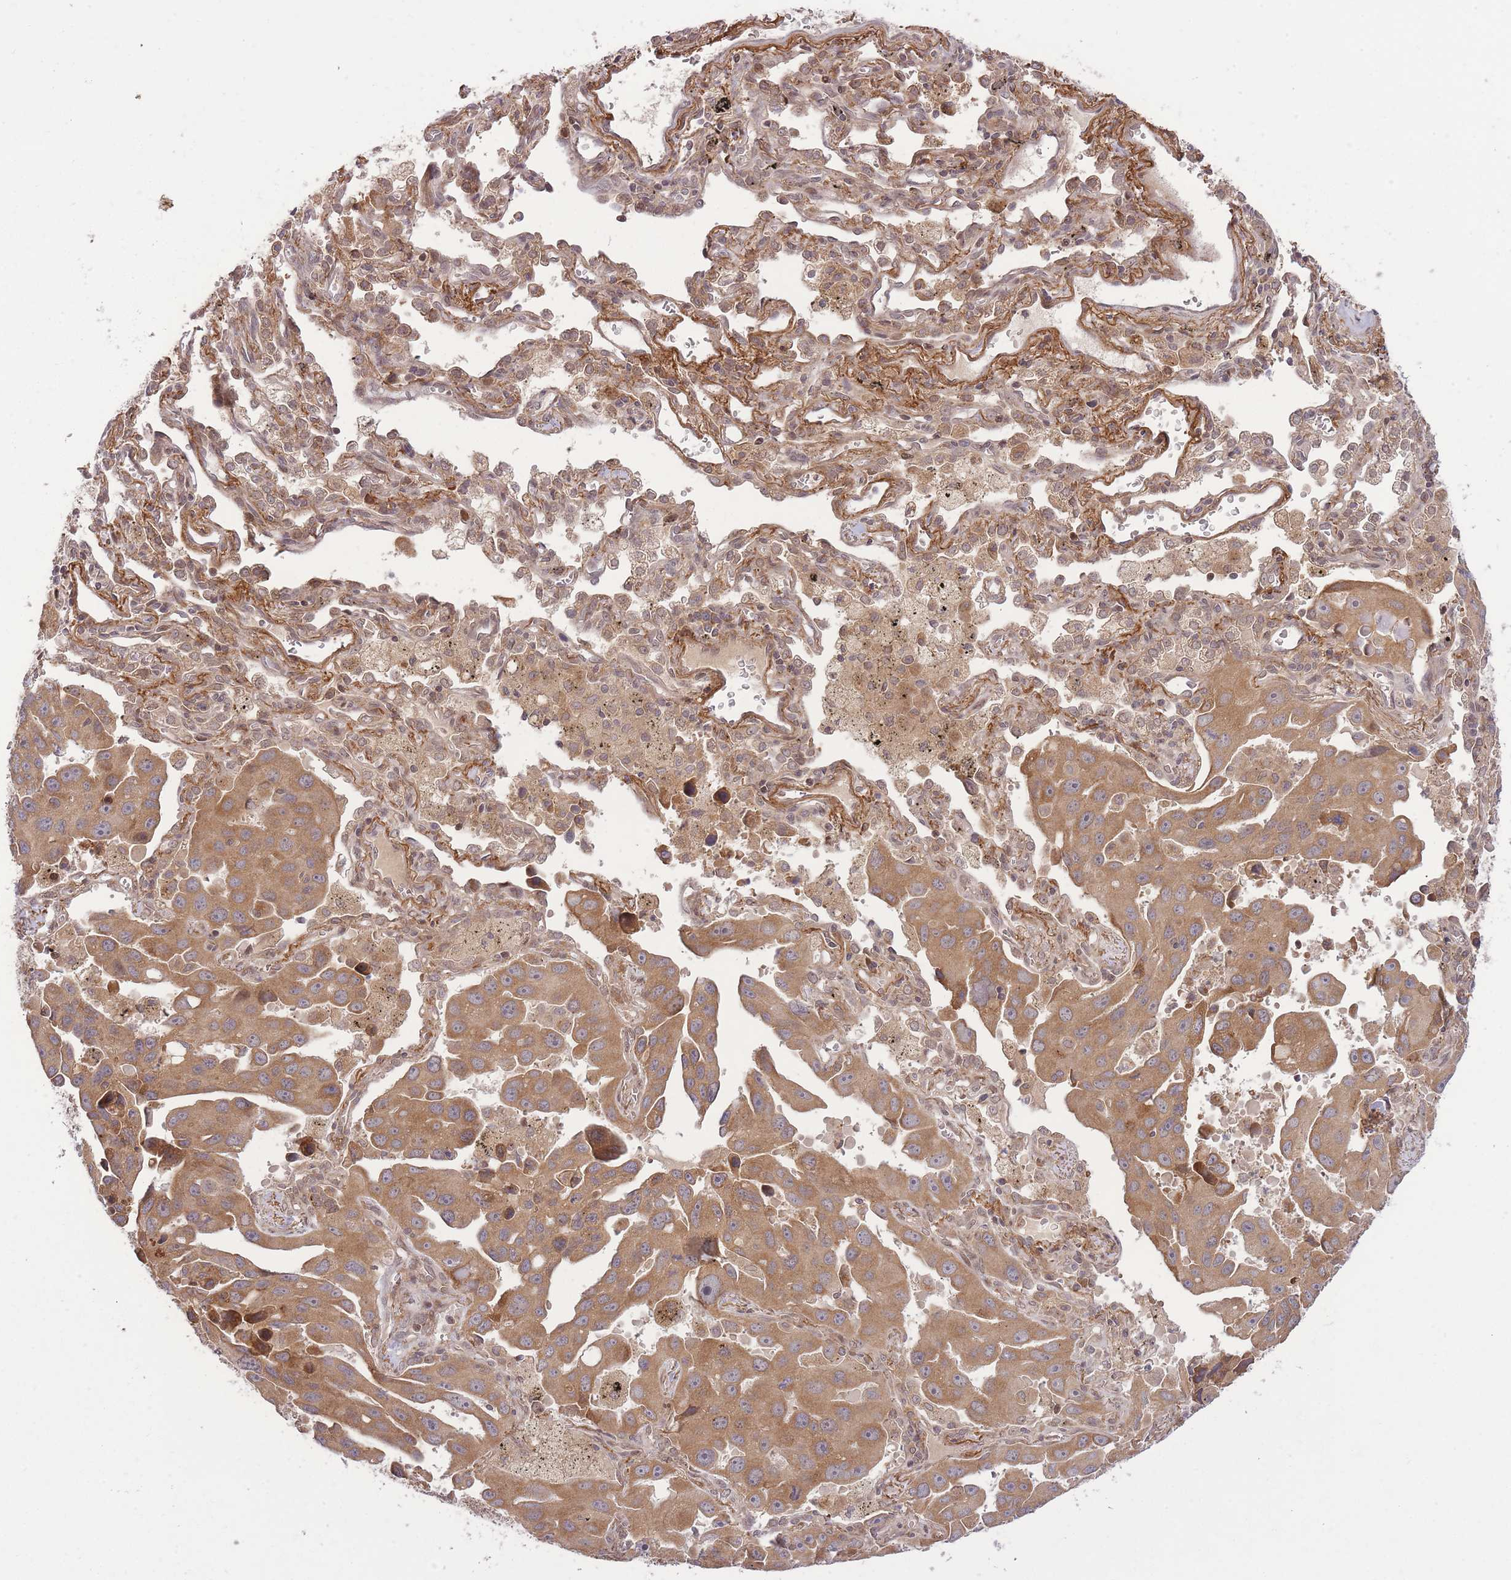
{"staining": {"intensity": "moderate", "quantity": ">75%", "location": "cytoplasmic/membranous"}, "tissue": "lung cancer", "cell_type": "Tumor cells", "image_type": "cancer", "snomed": [{"axis": "morphology", "description": "Adenocarcinoma, NOS"}, {"axis": "topography", "description": "Lung"}], "caption": "Protein positivity by immunohistochemistry (IHC) shows moderate cytoplasmic/membranous positivity in about >75% of tumor cells in lung cancer (adenocarcinoma).", "gene": "ZNF391", "patient": {"sex": "male", "age": 66}}